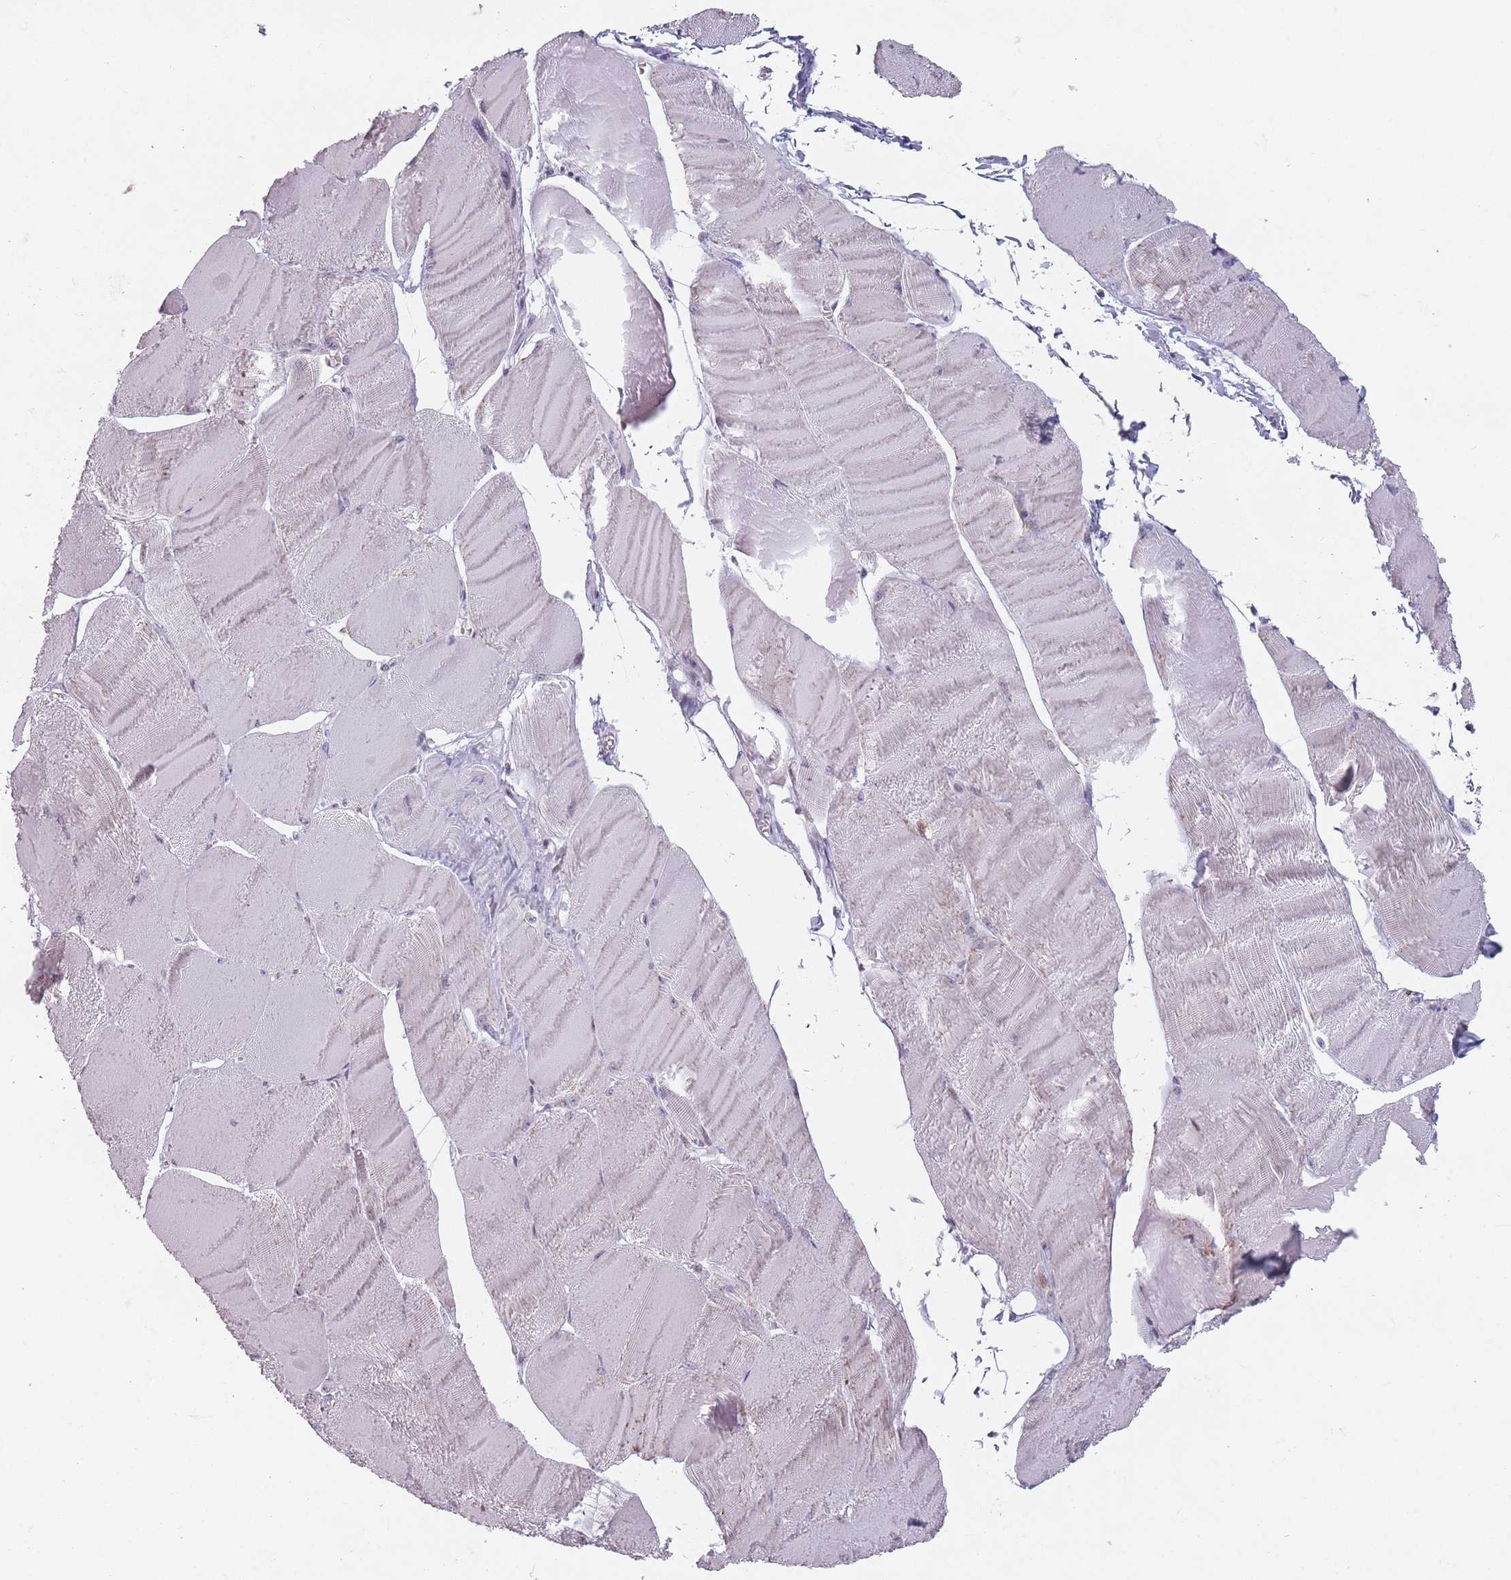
{"staining": {"intensity": "weak", "quantity": "<25%", "location": "nuclear"}, "tissue": "skeletal muscle", "cell_type": "Myocytes", "image_type": "normal", "snomed": [{"axis": "morphology", "description": "Normal tissue, NOS"}, {"axis": "morphology", "description": "Basal cell carcinoma"}, {"axis": "topography", "description": "Skeletal muscle"}], "caption": "Micrograph shows no protein staining in myocytes of unremarkable skeletal muscle.", "gene": "PTCHD1", "patient": {"sex": "female", "age": 64}}